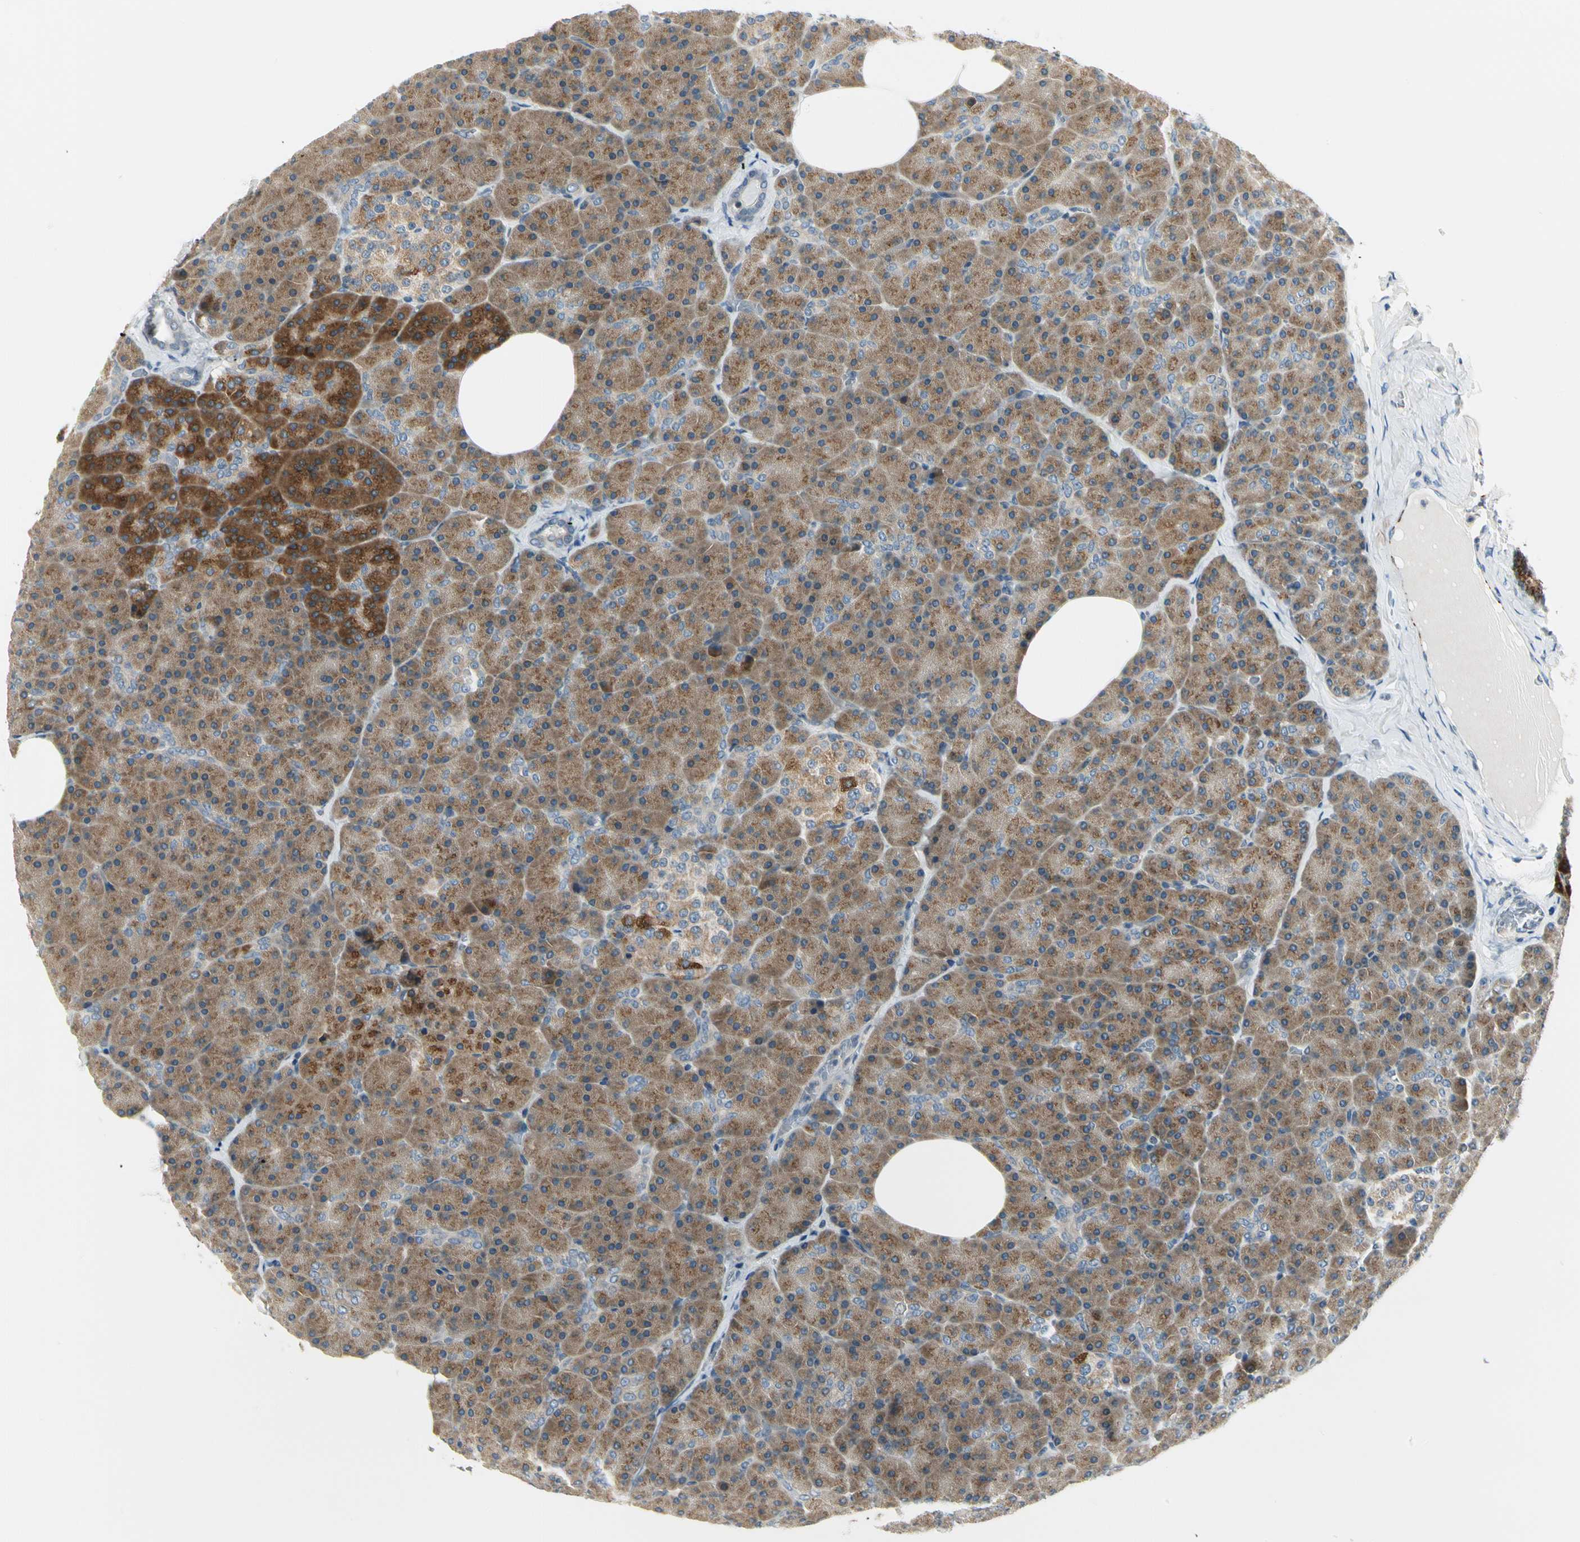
{"staining": {"intensity": "moderate", "quantity": ">75%", "location": "cytoplasmic/membranous"}, "tissue": "pancreas", "cell_type": "Exocrine glandular cells", "image_type": "normal", "snomed": [{"axis": "morphology", "description": "Normal tissue, NOS"}, {"axis": "topography", "description": "Pancreas"}], "caption": "Immunohistochemical staining of benign pancreas displays moderate cytoplasmic/membranous protein positivity in approximately >75% of exocrine glandular cells. The protein is shown in brown color, while the nuclei are stained blue.", "gene": "BNIP1", "patient": {"sex": "female", "age": 35}}